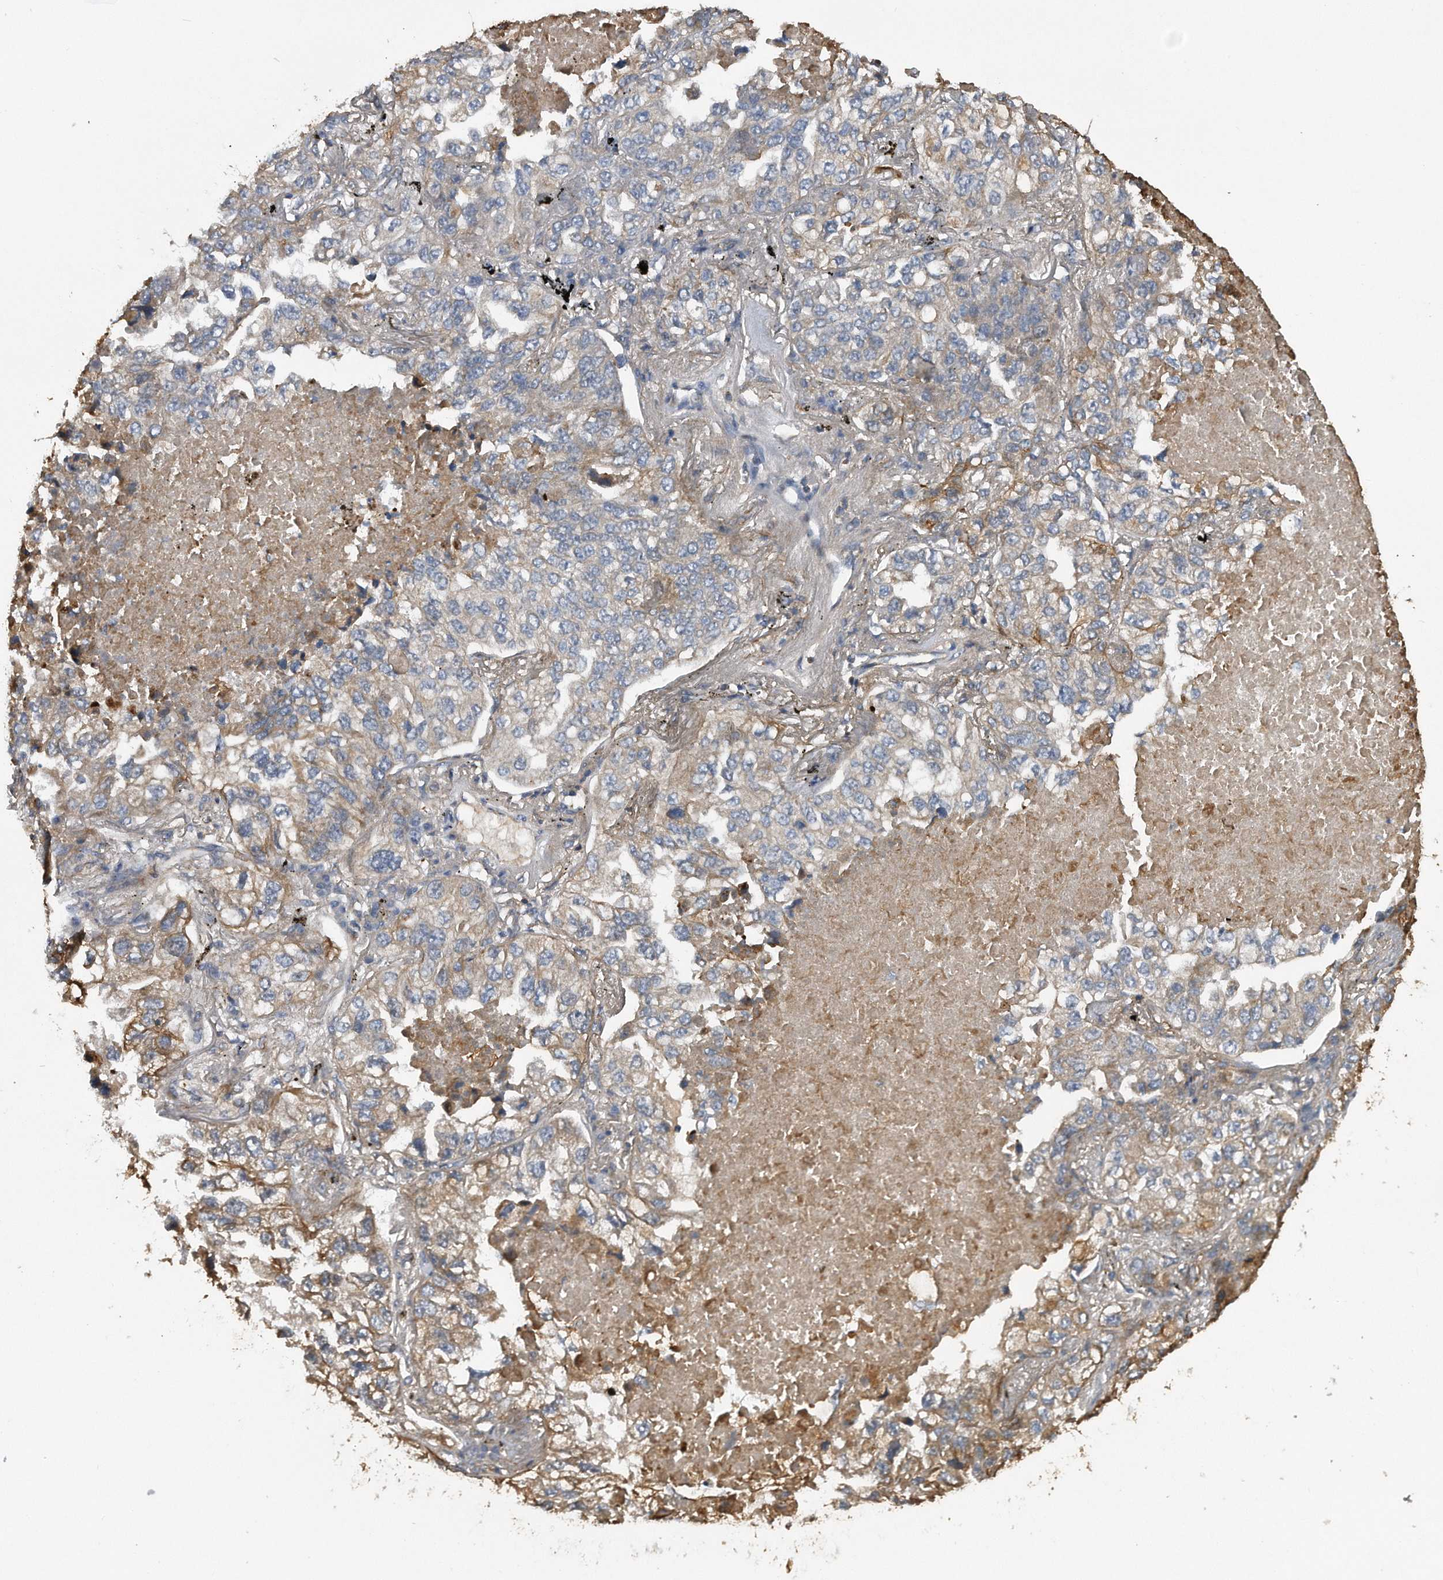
{"staining": {"intensity": "moderate", "quantity": "<25%", "location": "cytoplasmic/membranous"}, "tissue": "lung cancer", "cell_type": "Tumor cells", "image_type": "cancer", "snomed": [{"axis": "morphology", "description": "Adenocarcinoma, NOS"}, {"axis": "topography", "description": "Lung"}], "caption": "Protein positivity by IHC reveals moderate cytoplasmic/membranous expression in approximately <25% of tumor cells in lung cancer. The staining was performed using DAB (3,3'-diaminobenzidine) to visualize the protein expression in brown, while the nuclei were stained in blue with hematoxylin (Magnification: 20x).", "gene": "KCND3", "patient": {"sex": "male", "age": 65}}